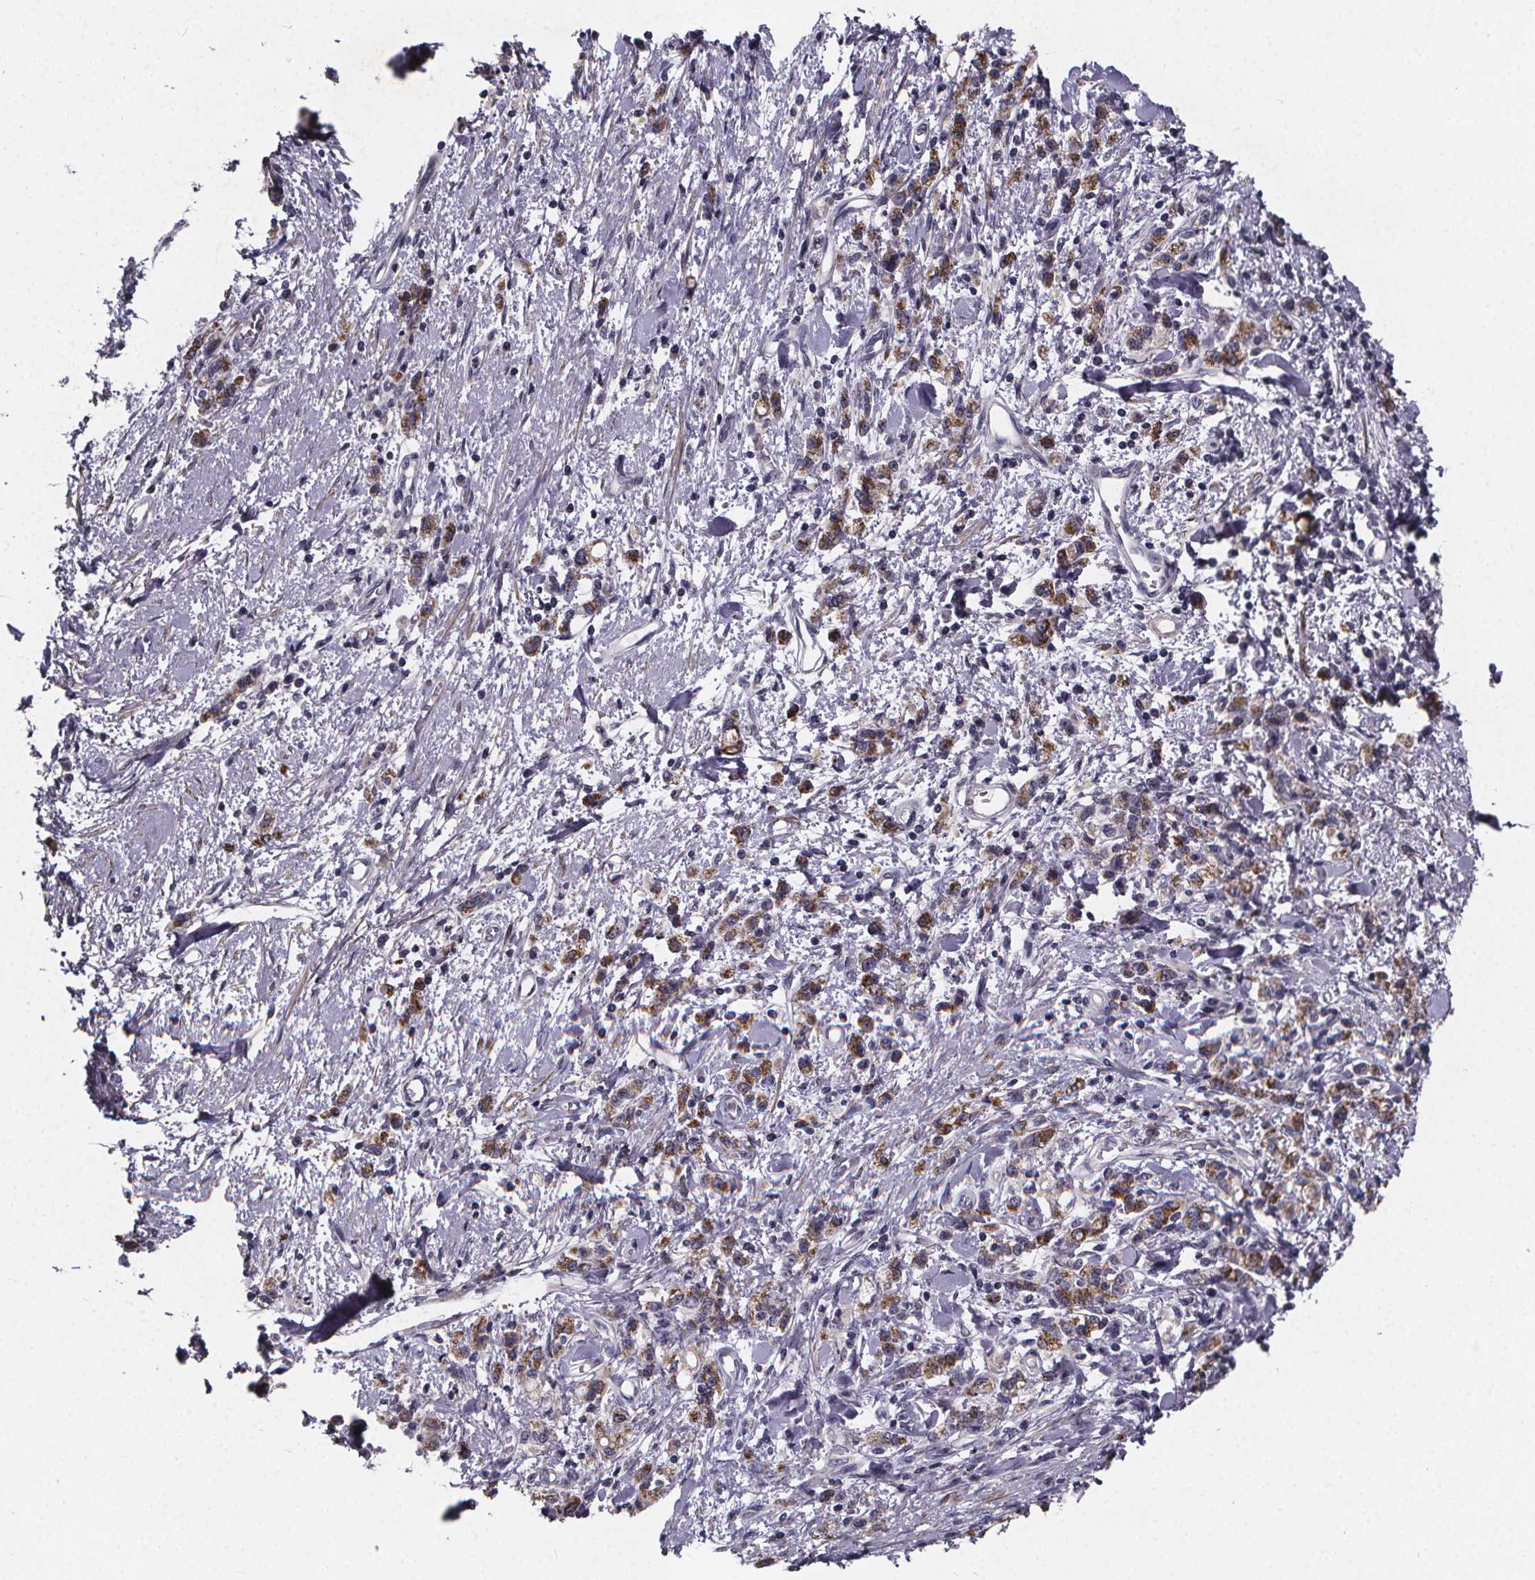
{"staining": {"intensity": "moderate", "quantity": ">75%", "location": "cytoplasmic/membranous"}, "tissue": "stomach cancer", "cell_type": "Tumor cells", "image_type": "cancer", "snomed": [{"axis": "morphology", "description": "Adenocarcinoma, NOS"}, {"axis": "topography", "description": "Stomach"}], "caption": "Tumor cells show moderate cytoplasmic/membranous expression in about >75% of cells in stomach cancer.", "gene": "FBXW2", "patient": {"sex": "male", "age": 77}}